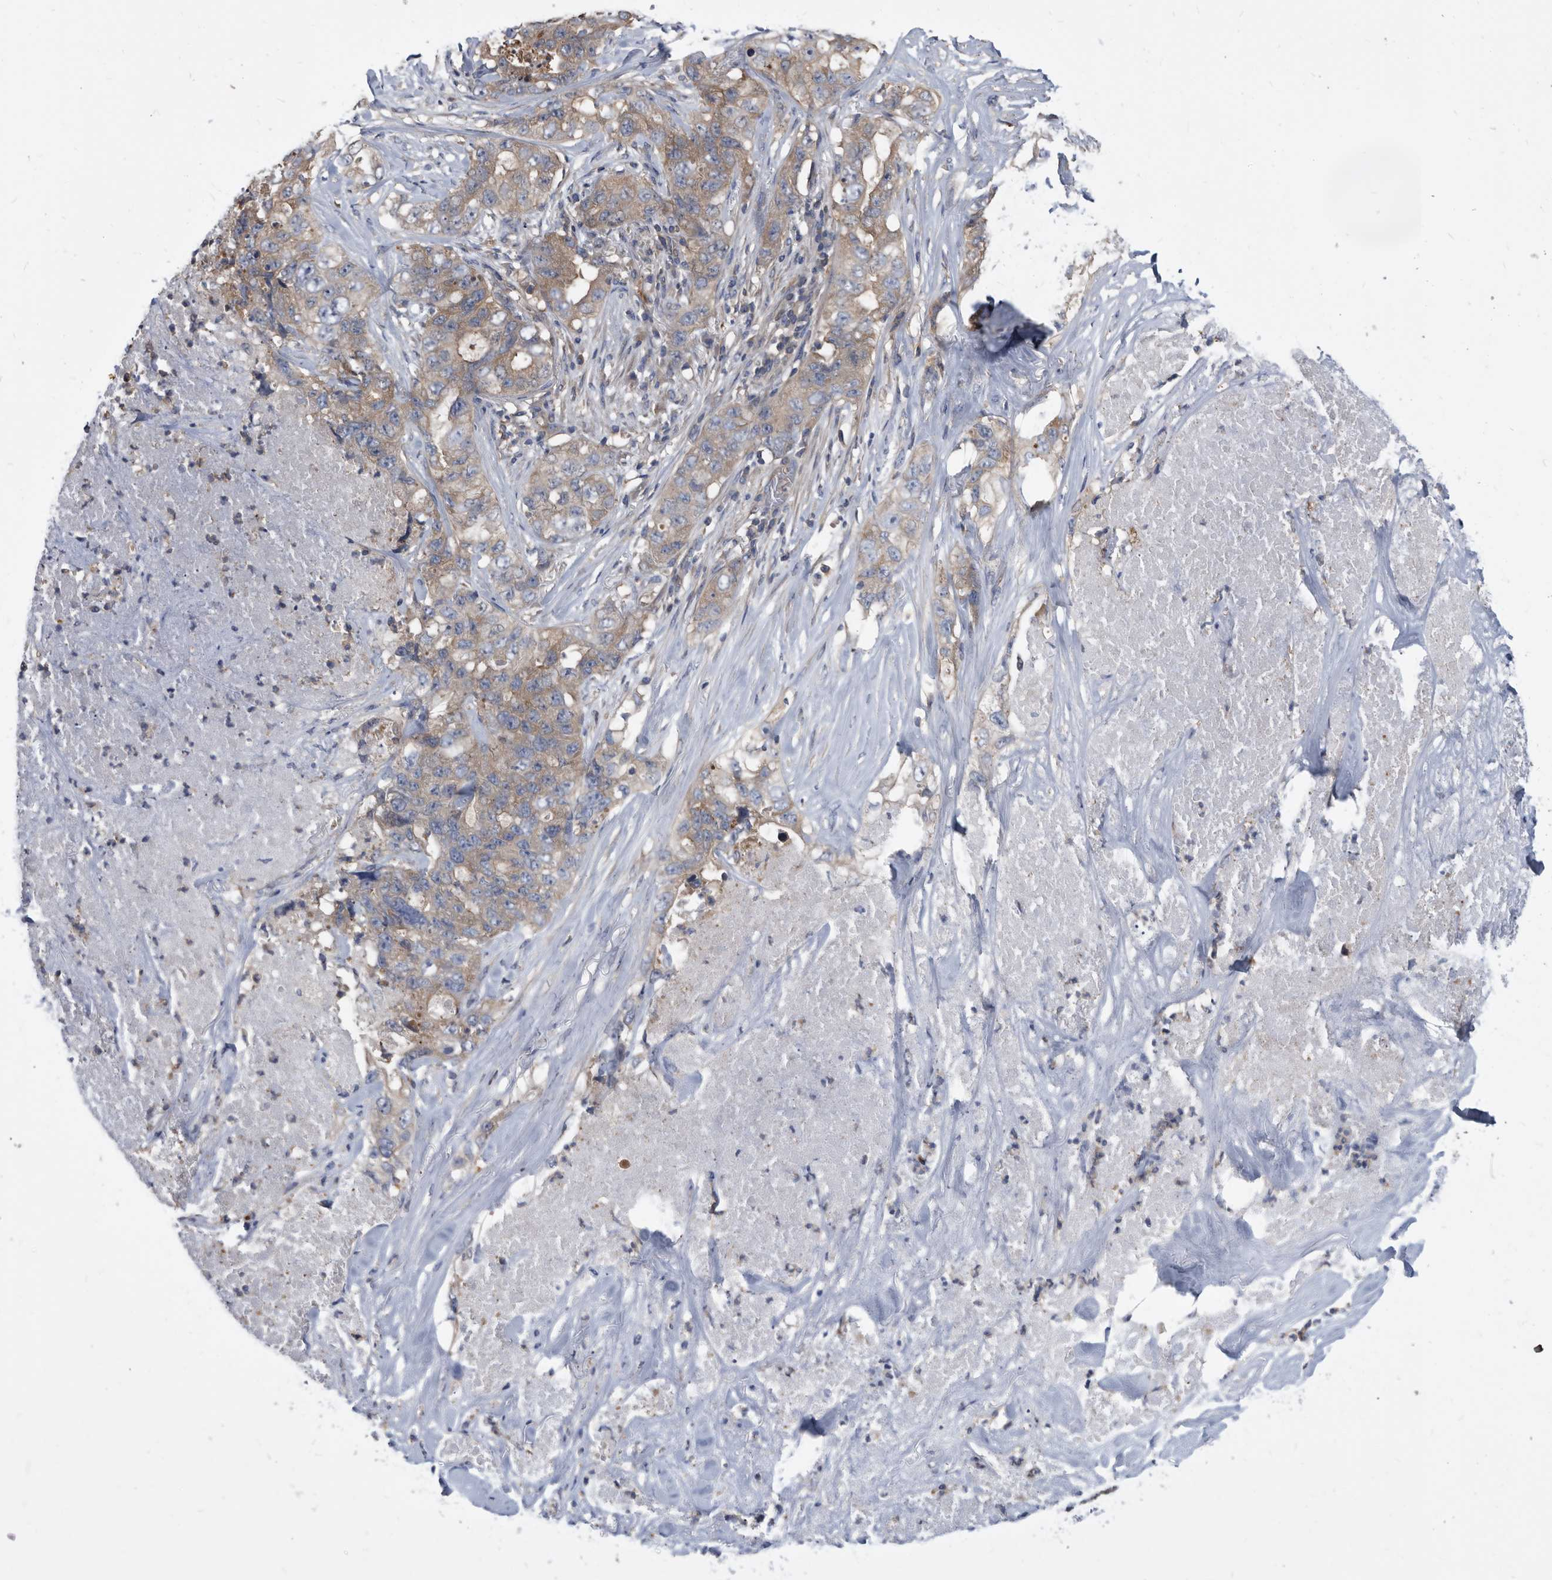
{"staining": {"intensity": "moderate", "quantity": ">75%", "location": "cytoplasmic/membranous"}, "tissue": "lung cancer", "cell_type": "Tumor cells", "image_type": "cancer", "snomed": [{"axis": "morphology", "description": "Adenocarcinoma, NOS"}, {"axis": "topography", "description": "Lung"}], "caption": "Lung cancer stained for a protein (brown) reveals moderate cytoplasmic/membranous positive staining in about >75% of tumor cells.", "gene": "APEH", "patient": {"sex": "female", "age": 51}}